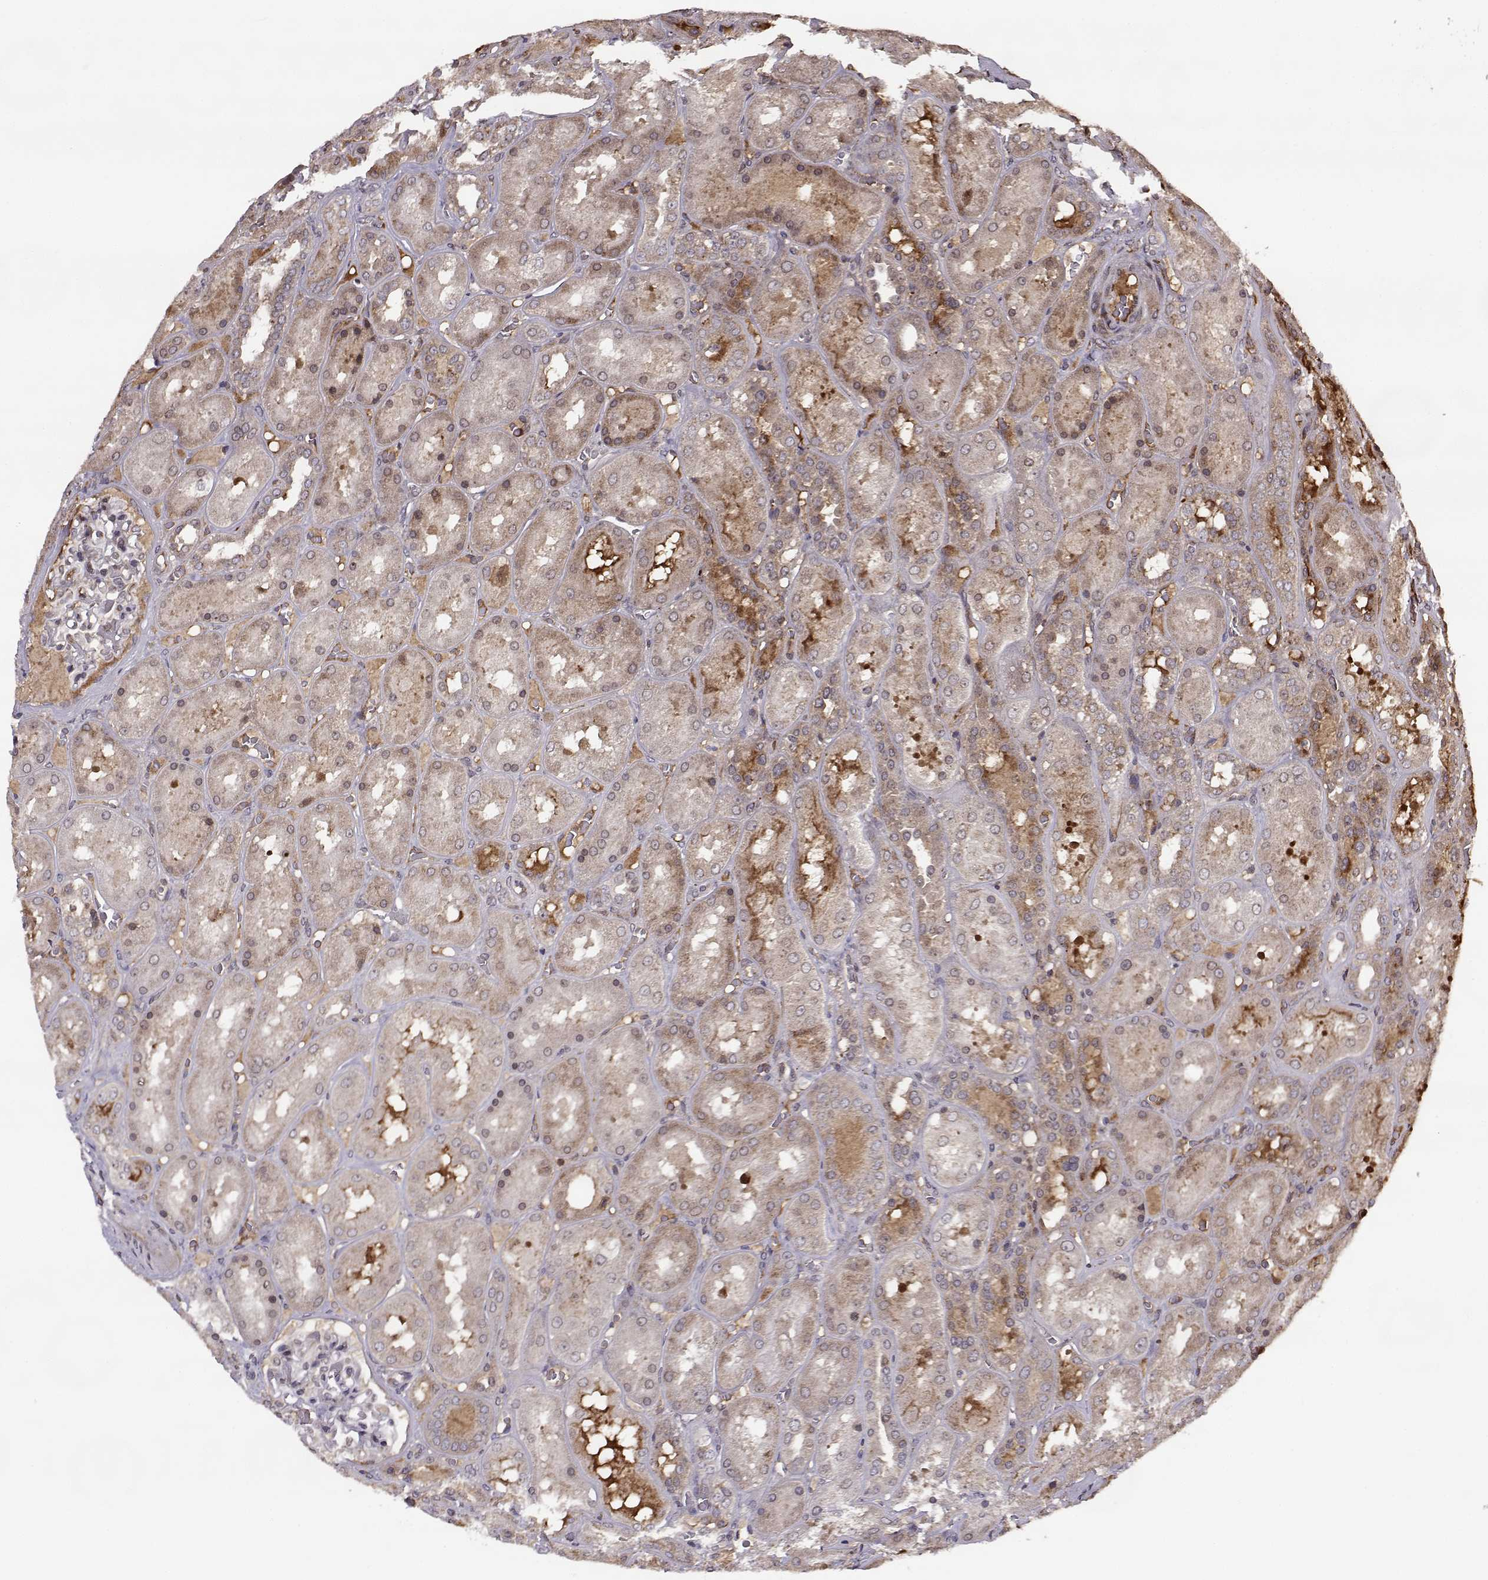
{"staining": {"intensity": "strong", "quantity": "<25%", "location": "cytoplasmic/membranous"}, "tissue": "kidney", "cell_type": "Cells in glomeruli", "image_type": "normal", "snomed": [{"axis": "morphology", "description": "Normal tissue, NOS"}, {"axis": "topography", "description": "Kidney"}], "caption": "IHC of benign kidney demonstrates medium levels of strong cytoplasmic/membranous staining in about <25% of cells in glomeruli.", "gene": "RPL31", "patient": {"sex": "male", "age": 73}}